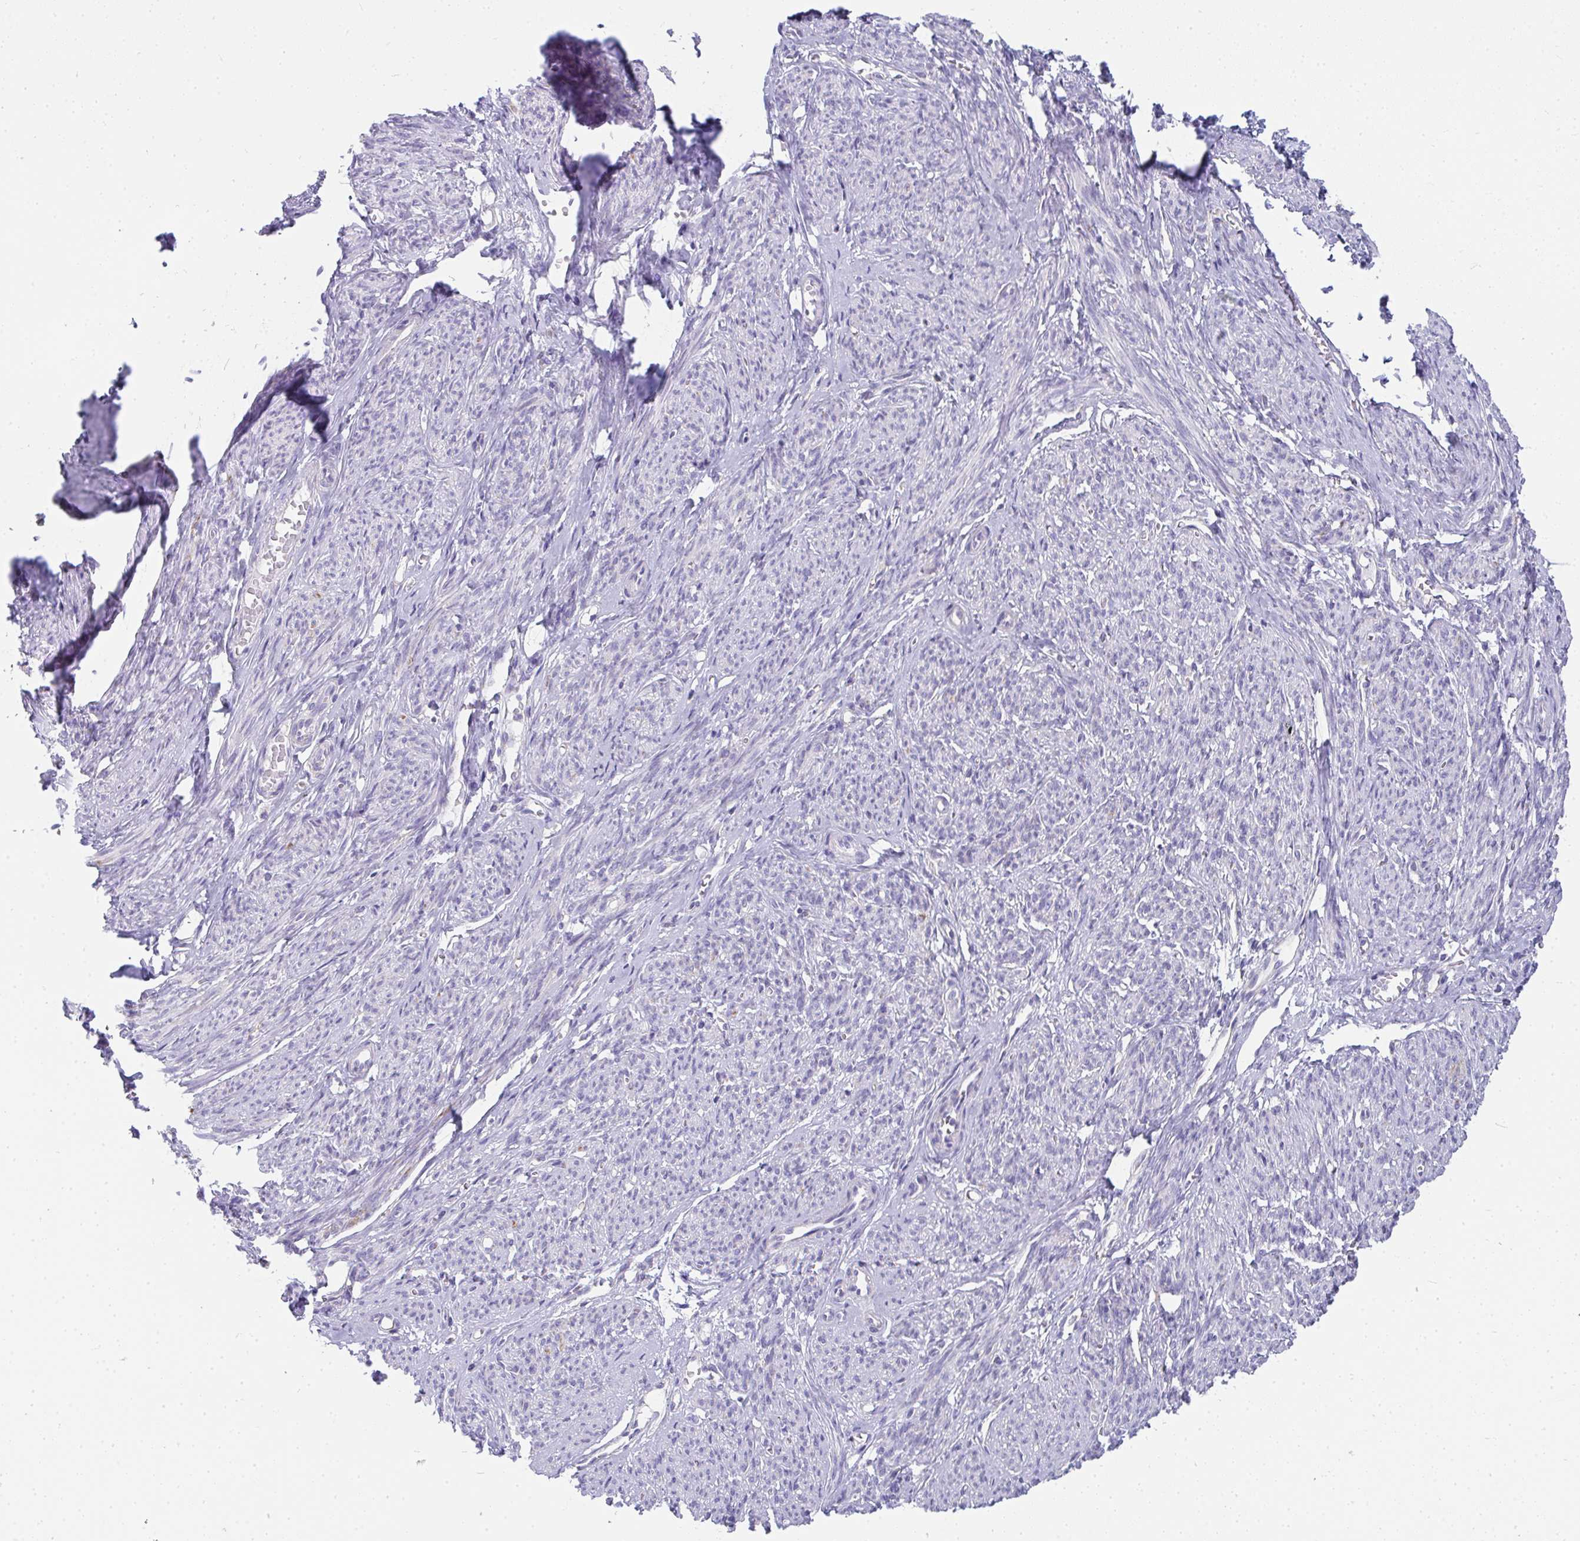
{"staining": {"intensity": "negative", "quantity": "none", "location": "none"}, "tissue": "smooth muscle", "cell_type": "Smooth muscle cells", "image_type": "normal", "snomed": [{"axis": "morphology", "description": "Normal tissue, NOS"}, {"axis": "topography", "description": "Smooth muscle"}], "caption": "The micrograph demonstrates no staining of smooth muscle cells in normal smooth muscle.", "gene": "SLC6A1", "patient": {"sex": "female", "age": 65}}